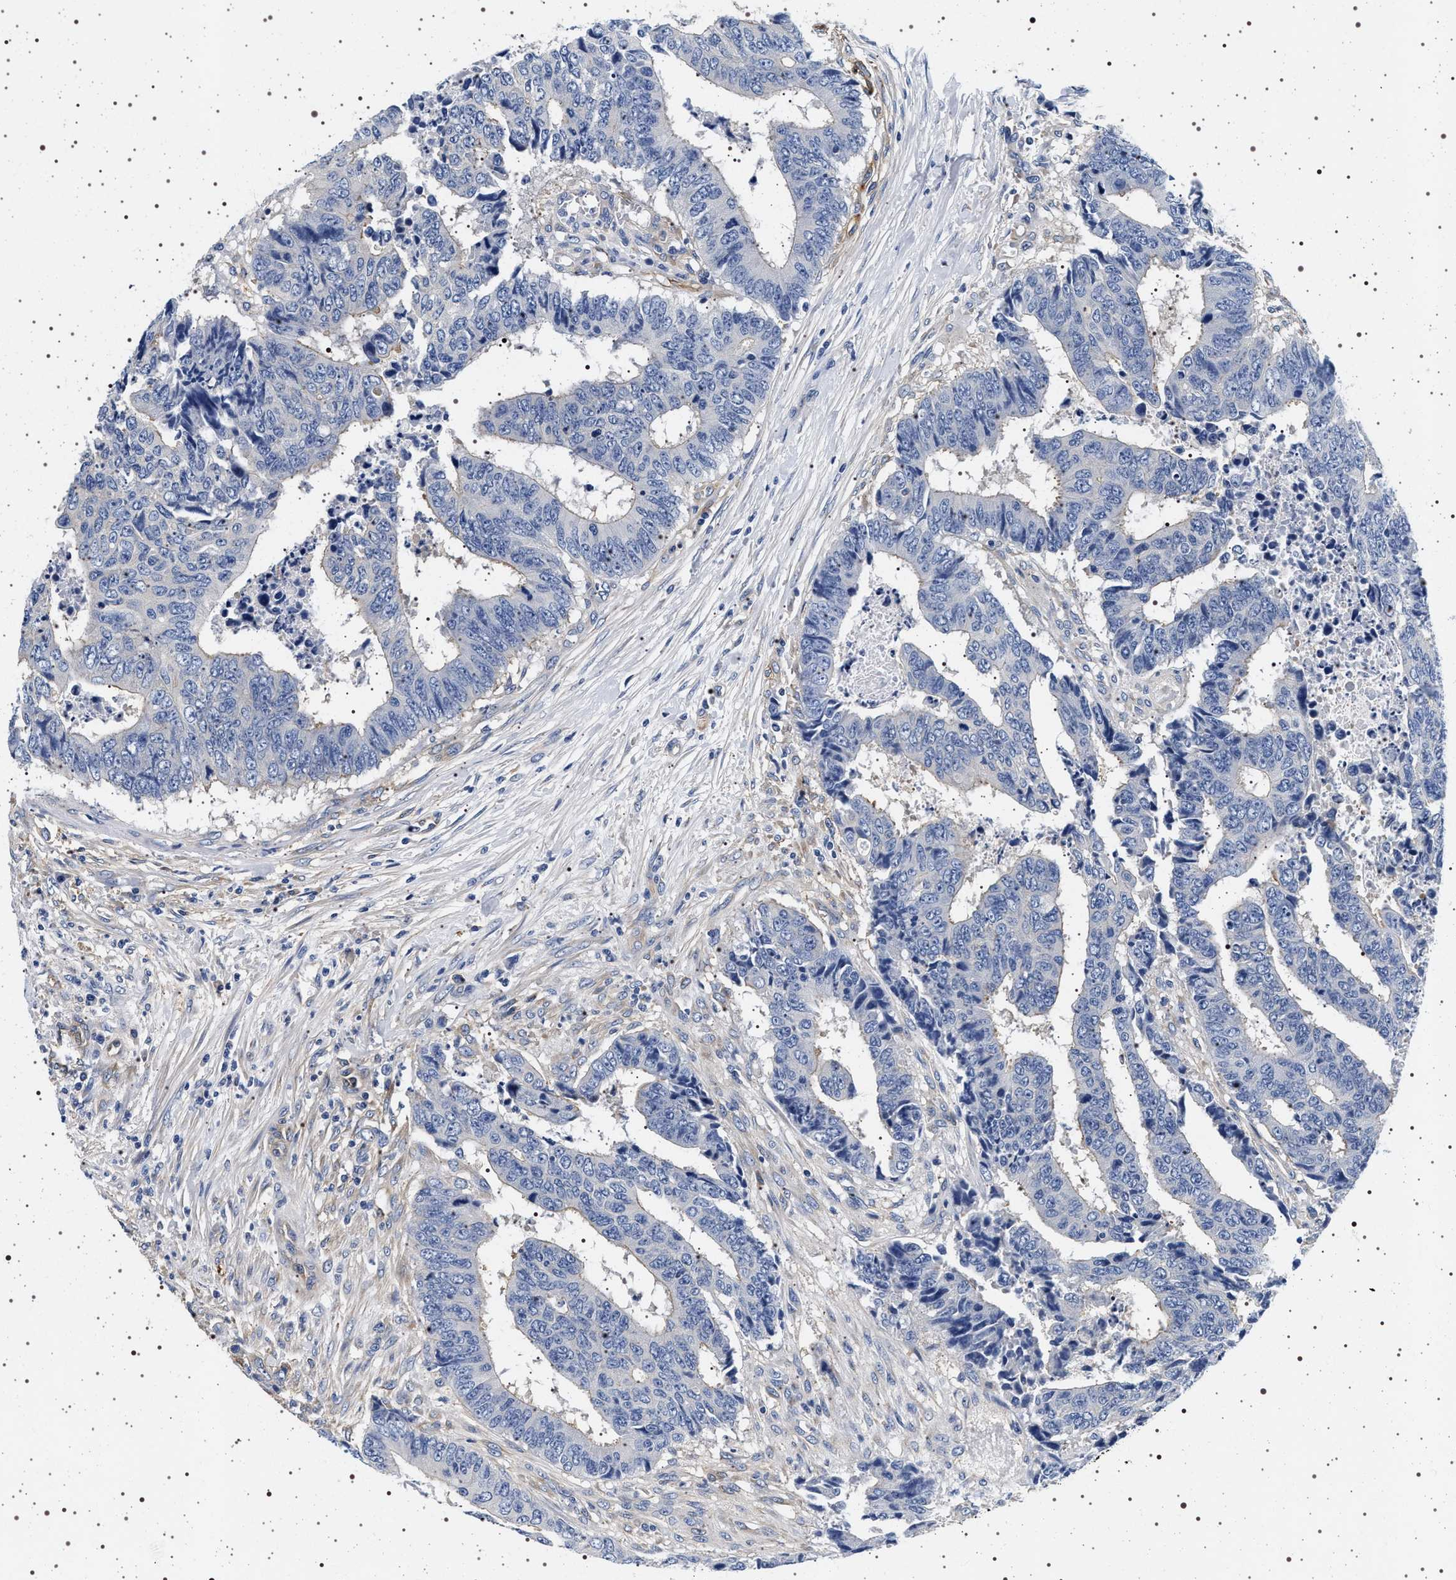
{"staining": {"intensity": "negative", "quantity": "none", "location": "none"}, "tissue": "colorectal cancer", "cell_type": "Tumor cells", "image_type": "cancer", "snomed": [{"axis": "morphology", "description": "Adenocarcinoma, NOS"}, {"axis": "topography", "description": "Rectum"}], "caption": "This is a photomicrograph of immunohistochemistry (IHC) staining of adenocarcinoma (colorectal), which shows no expression in tumor cells.", "gene": "HSD17B1", "patient": {"sex": "male", "age": 84}}